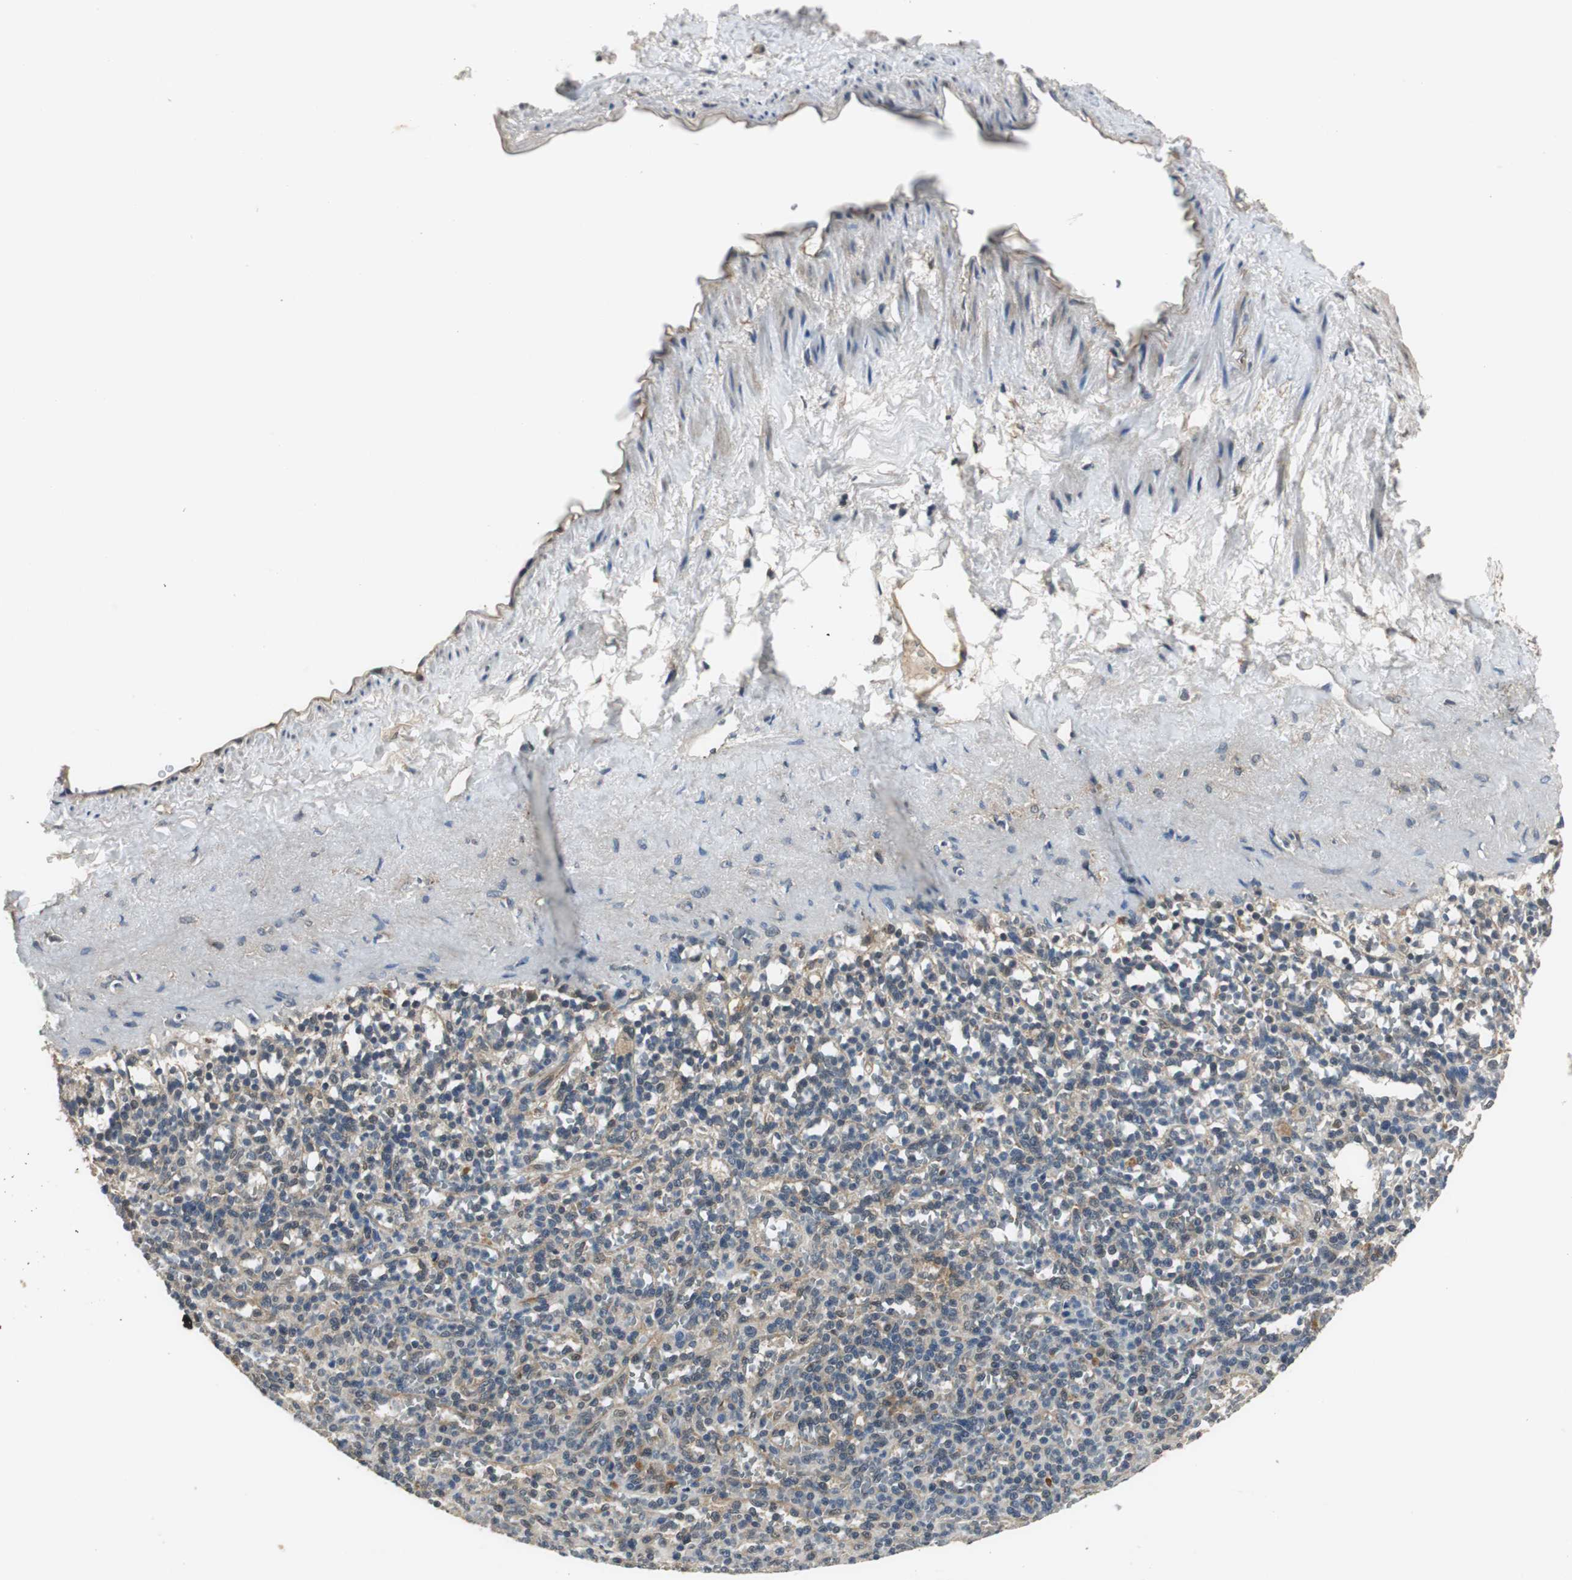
{"staining": {"intensity": "weak", "quantity": "25%-75%", "location": "cytoplasmic/membranous"}, "tissue": "spleen", "cell_type": "Cells in red pulp", "image_type": "normal", "snomed": [{"axis": "morphology", "description": "Normal tissue, NOS"}, {"axis": "topography", "description": "Spleen"}], "caption": "Immunohistochemistry (DAB) staining of unremarkable spleen demonstrates weak cytoplasmic/membranous protein expression in about 25%-75% of cells in red pulp.", "gene": "PSMB4", "patient": {"sex": "female", "age": 74}}